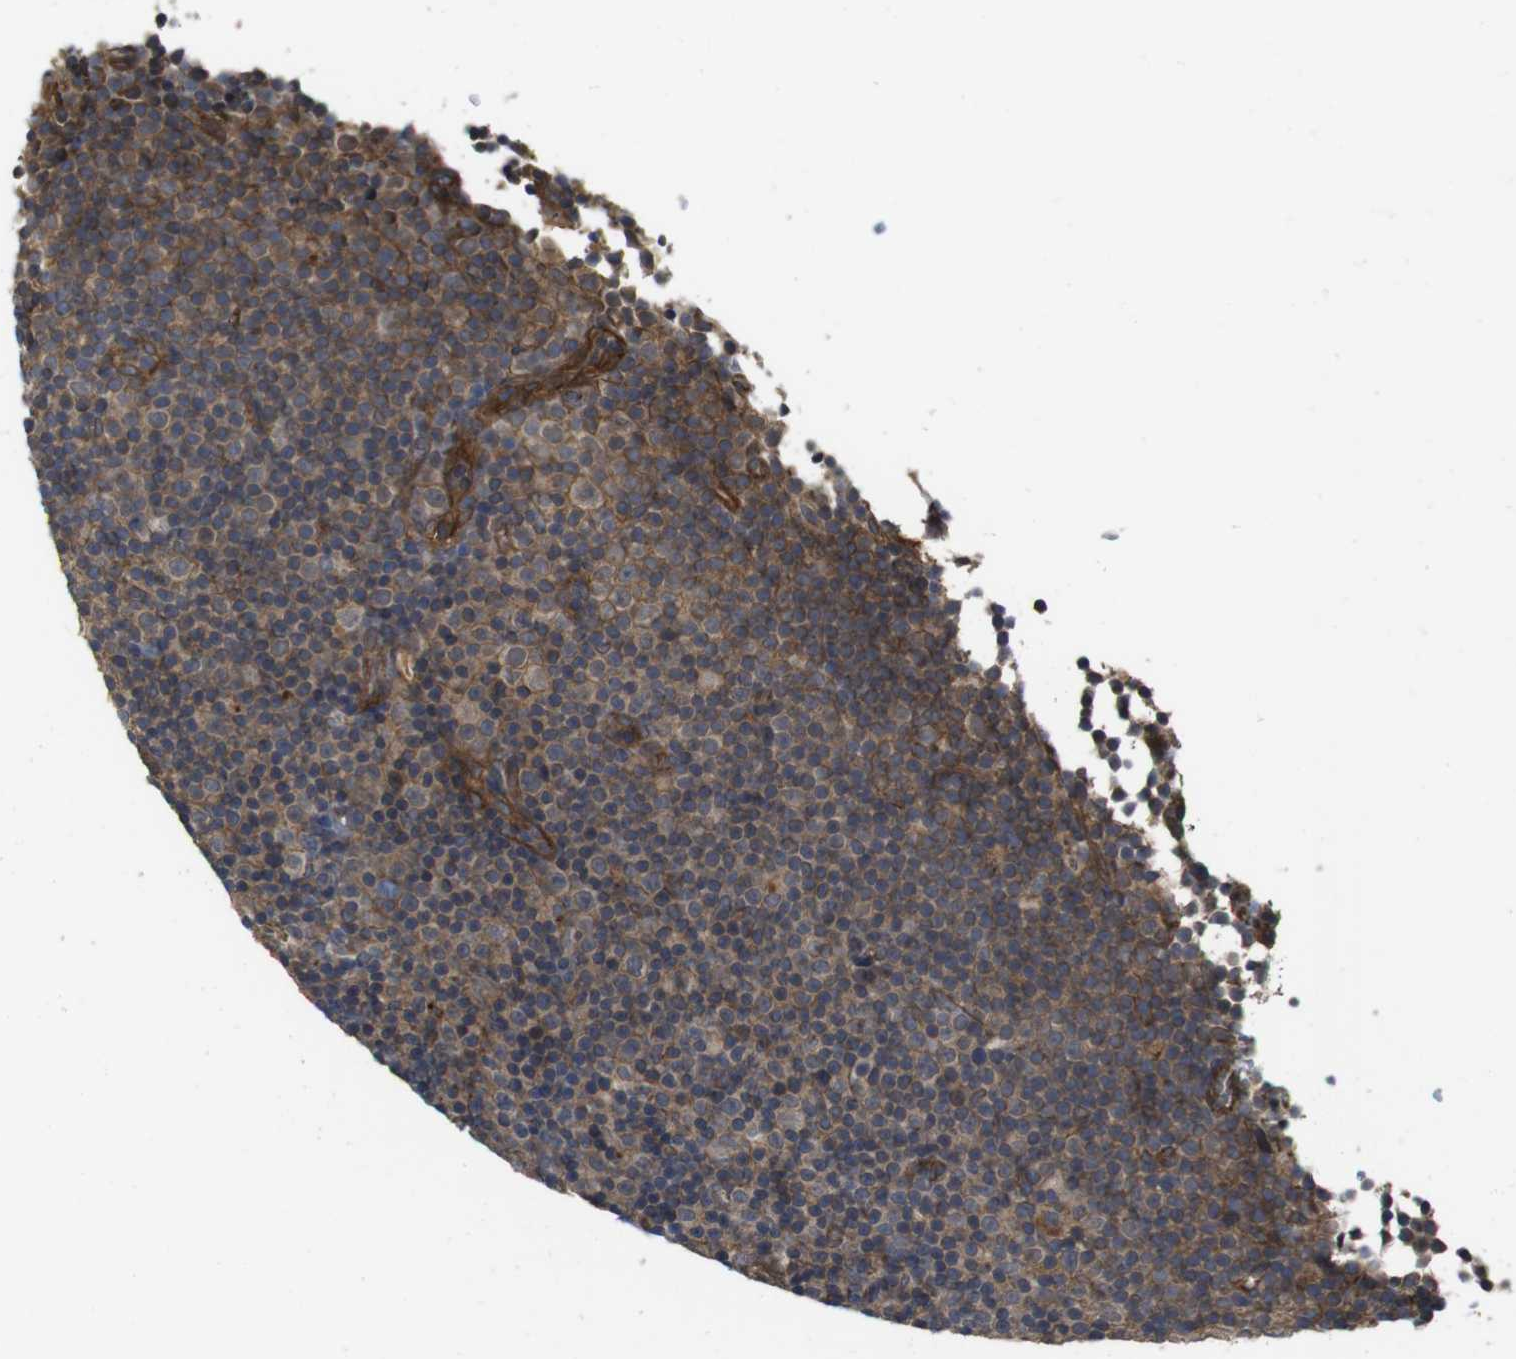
{"staining": {"intensity": "moderate", "quantity": "25%-75%", "location": "cytoplasmic/membranous"}, "tissue": "lymphoma", "cell_type": "Tumor cells", "image_type": "cancer", "snomed": [{"axis": "morphology", "description": "Malignant lymphoma, non-Hodgkin's type, Low grade"}, {"axis": "topography", "description": "Lymph node"}], "caption": "Malignant lymphoma, non-Hodgkin's type (low-grade) stained for a protein (brown) reveals moderate cytoplasmic/membranous positive staining in approximately 25%-75% of tumor cells.", "gene": "ZDHHC5", "patient": {"sex": "female", "age": 67}}